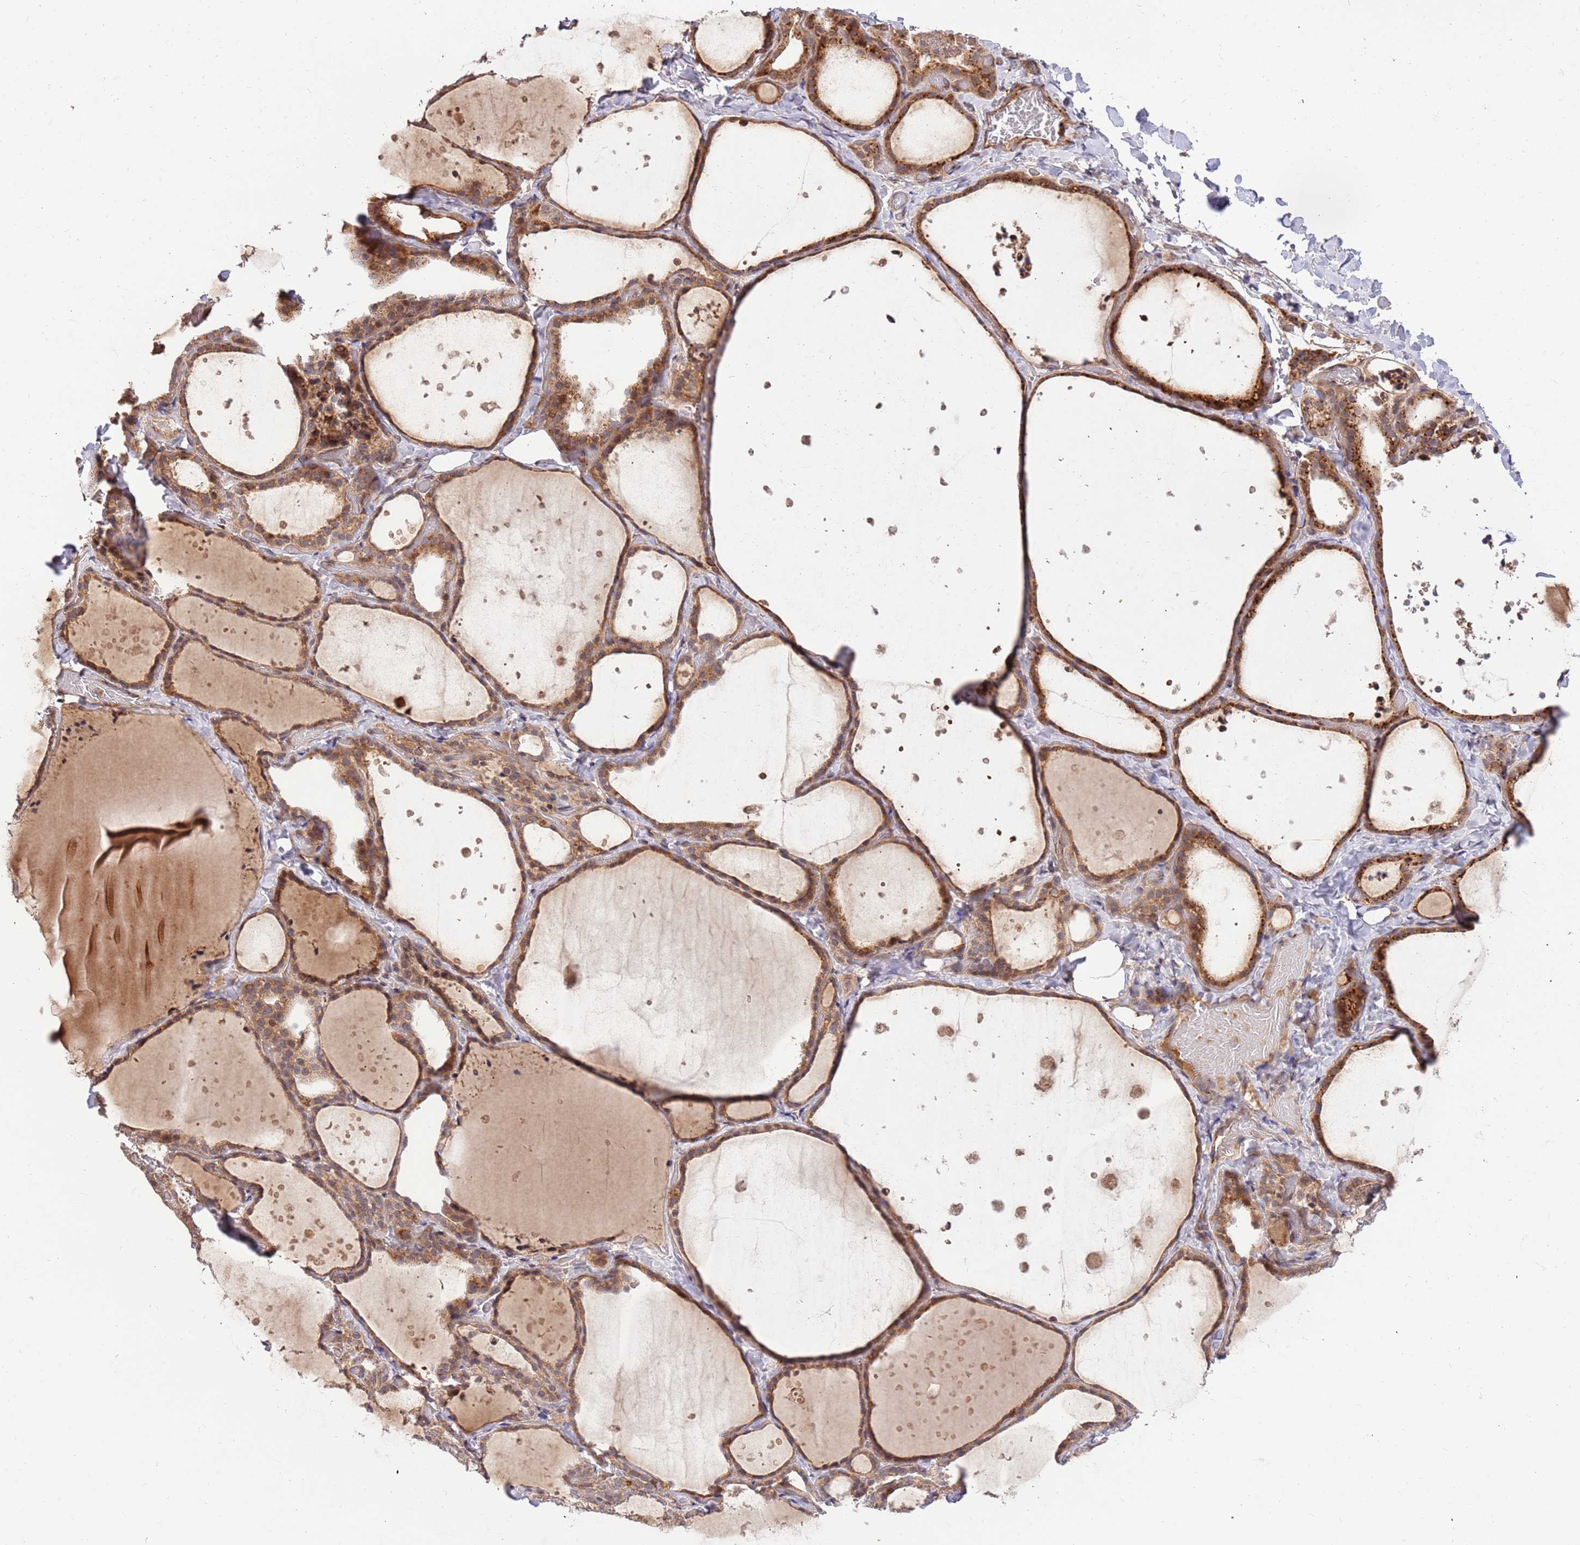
{"staining": {"intensity": "moderate", "quantity": ">75%", "location": "cytoplasmic/membranous"}, "tissue": "thyroid gland", "cell_type": "Glandular cells", "image_type": "normal", "snomed": [{"axis": "morphology", "description": "Normal tissue, NOS"}, {"axis": "topography", "description": "Thyroid gland"}], "caption": "DAB (3,3'-diaminobenzidine) immunohistochemical staining of normal thyroid gland exhibits moderate cytoplasmic/membranous protein staining in about >75% of glandular cells. (DAB (3,3'-diaminobenzidine) IHC with brightfield microscopy, high magnification).", "gene": "HAUS3", "patient": {"sex": "female", "age": 44}}